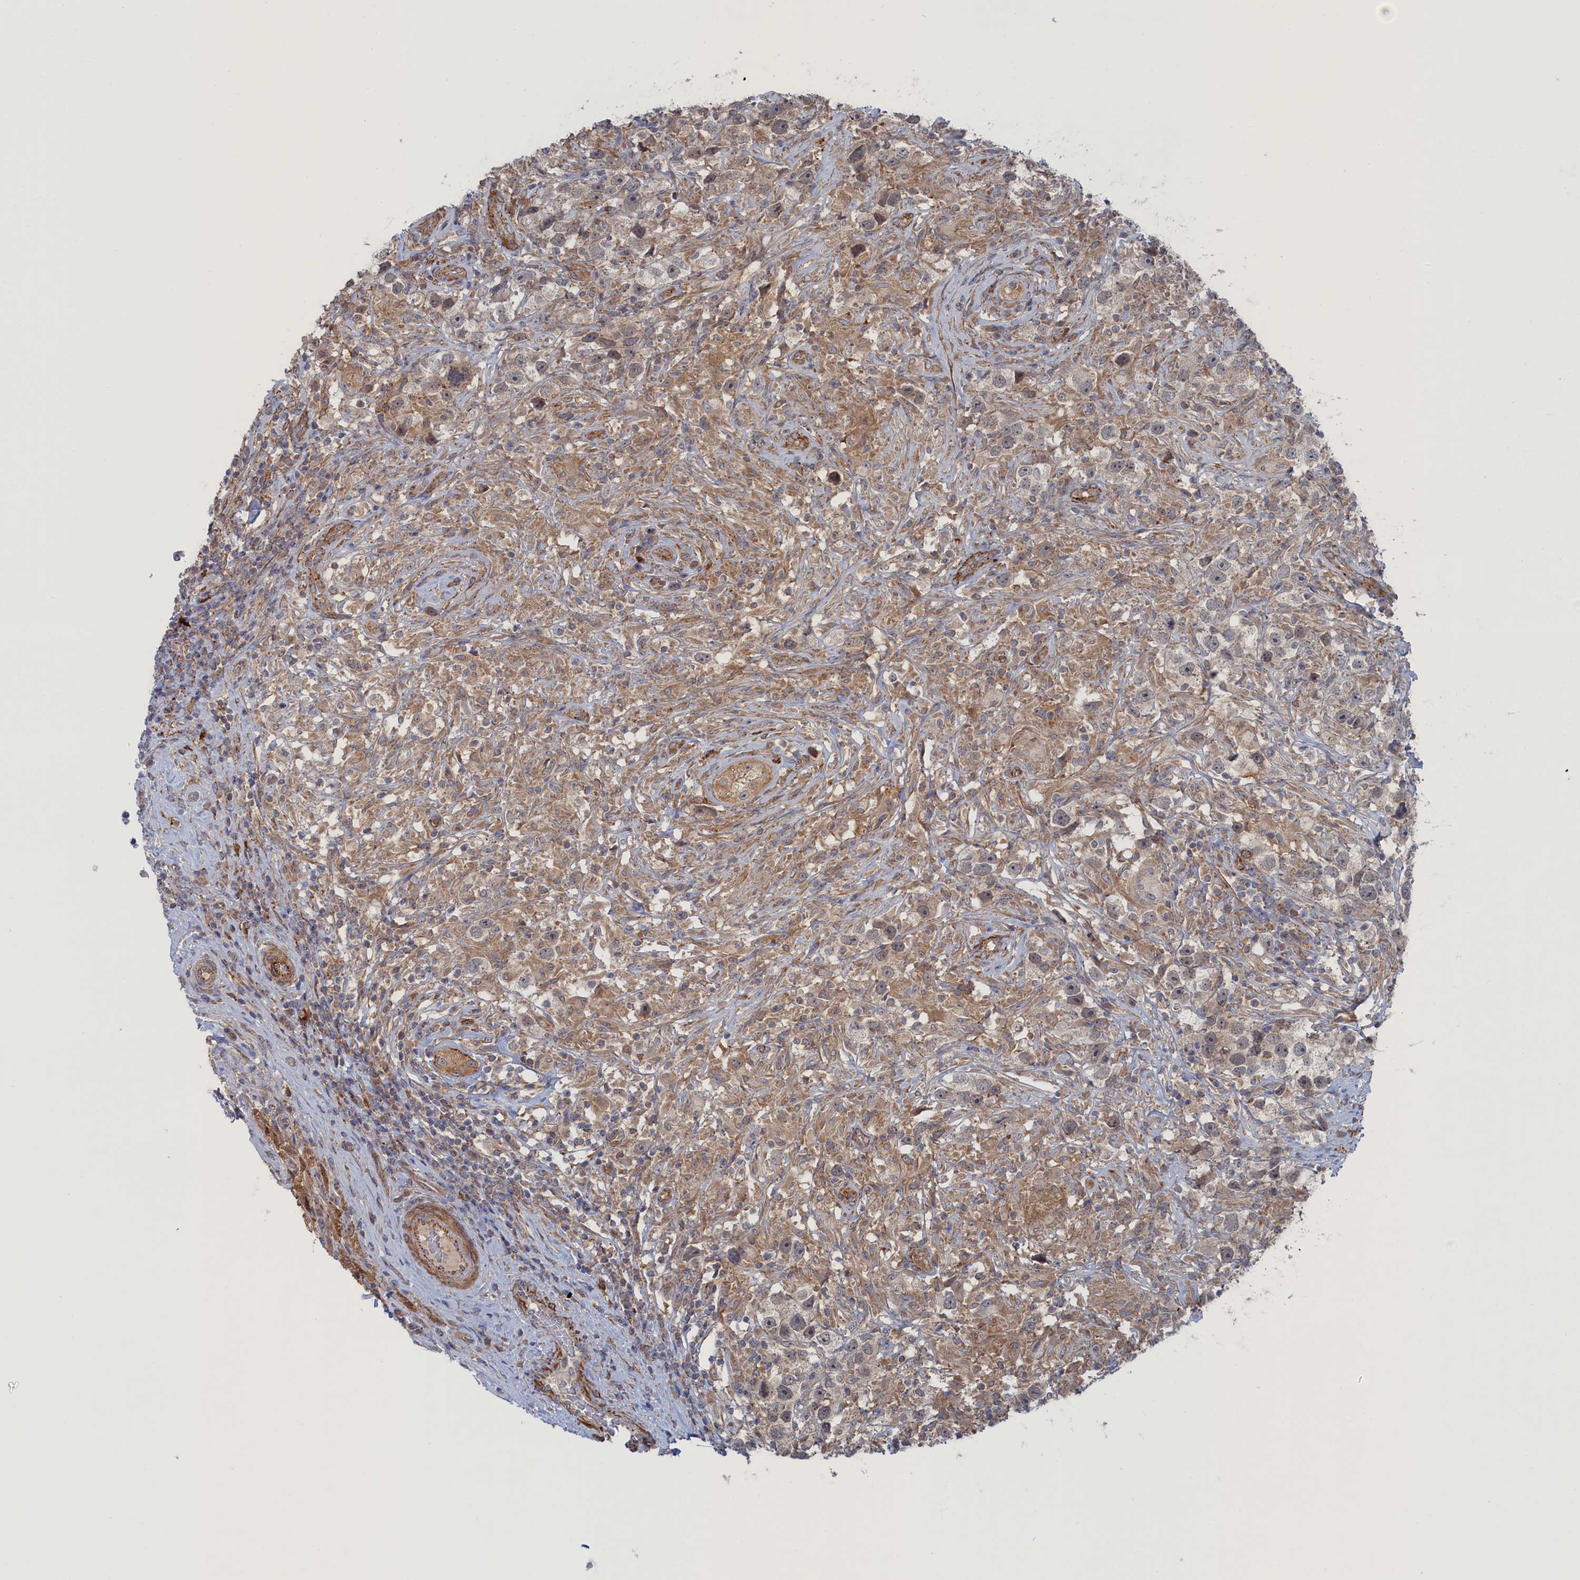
{"staining": {"intensity": "weak", "quantity": "25%-75%", "location": "nuclear"}, "tissue": "testis cancer", "cell_type": "Tumor cells", "image_type": "cancer", "snomed": [{"axis": "morphology", "description": "Seminoma, NOS"}, {"axis": "topography", "description": "Testis"}], "caption": "A brown stain shows weak nuclear positivity of a protein in testis cancer tumor cells.", "gene": "FILIP1L", "patient": {"sex": "male", "age": 49}}